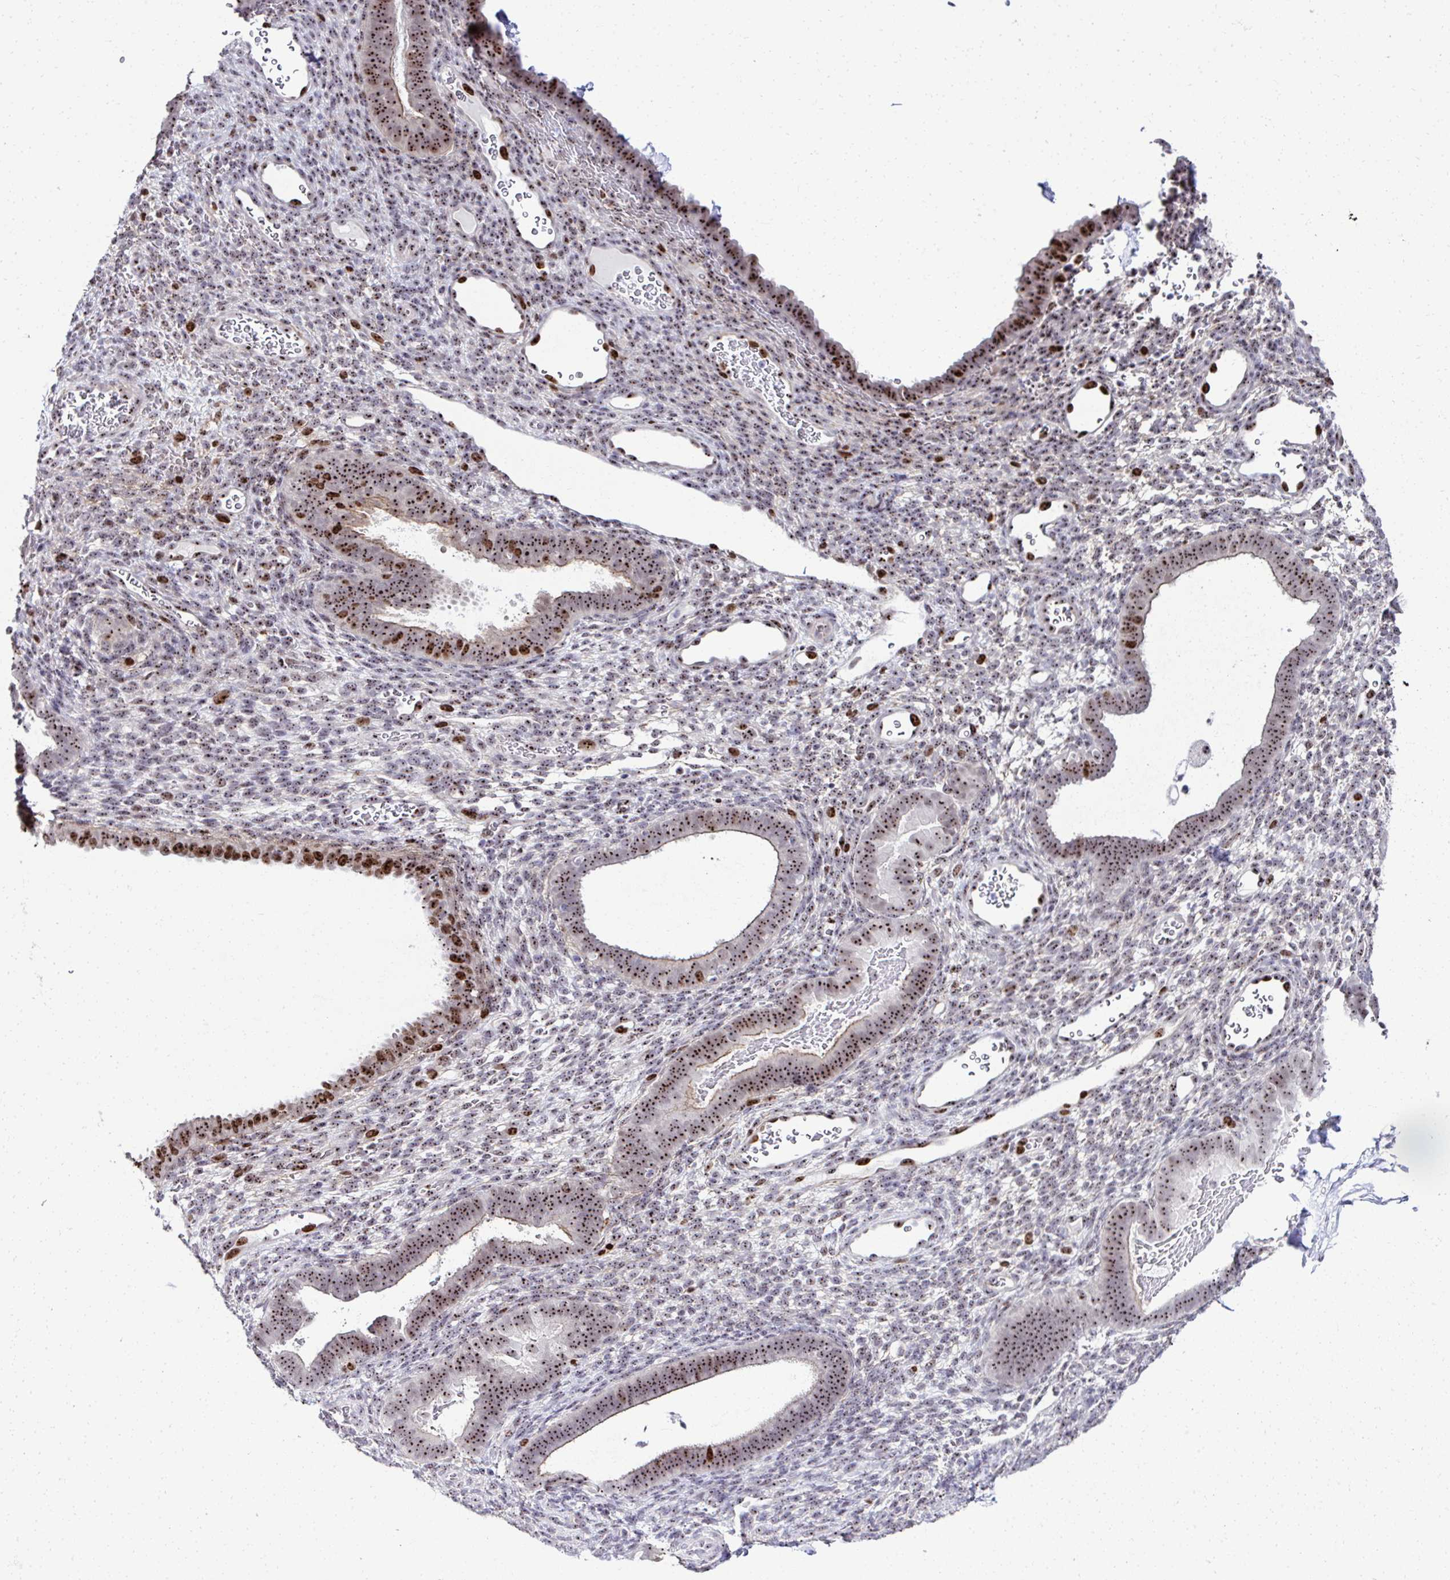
{"staining": {"intensity": "moderate", "quantity": "25%-75%", "location": "nuclear"}, "tissue": "endometrium", "cell_type": "Cells in endometrial stroma", "image_type": "normal", "snomed": [{"axis": "morphology", "description": "Normal tissue, NOS"}, {"axis": "topography", "description": "Endometrium"}], "caption": "An IHC histopathology image of normal tissue is shown. Protein staining in brown shows moderate nuclear positivity in endometrium within cells in endometrial stroma.", "gene": "CEP72", "patient": {"sex": "female", "age": 34}}